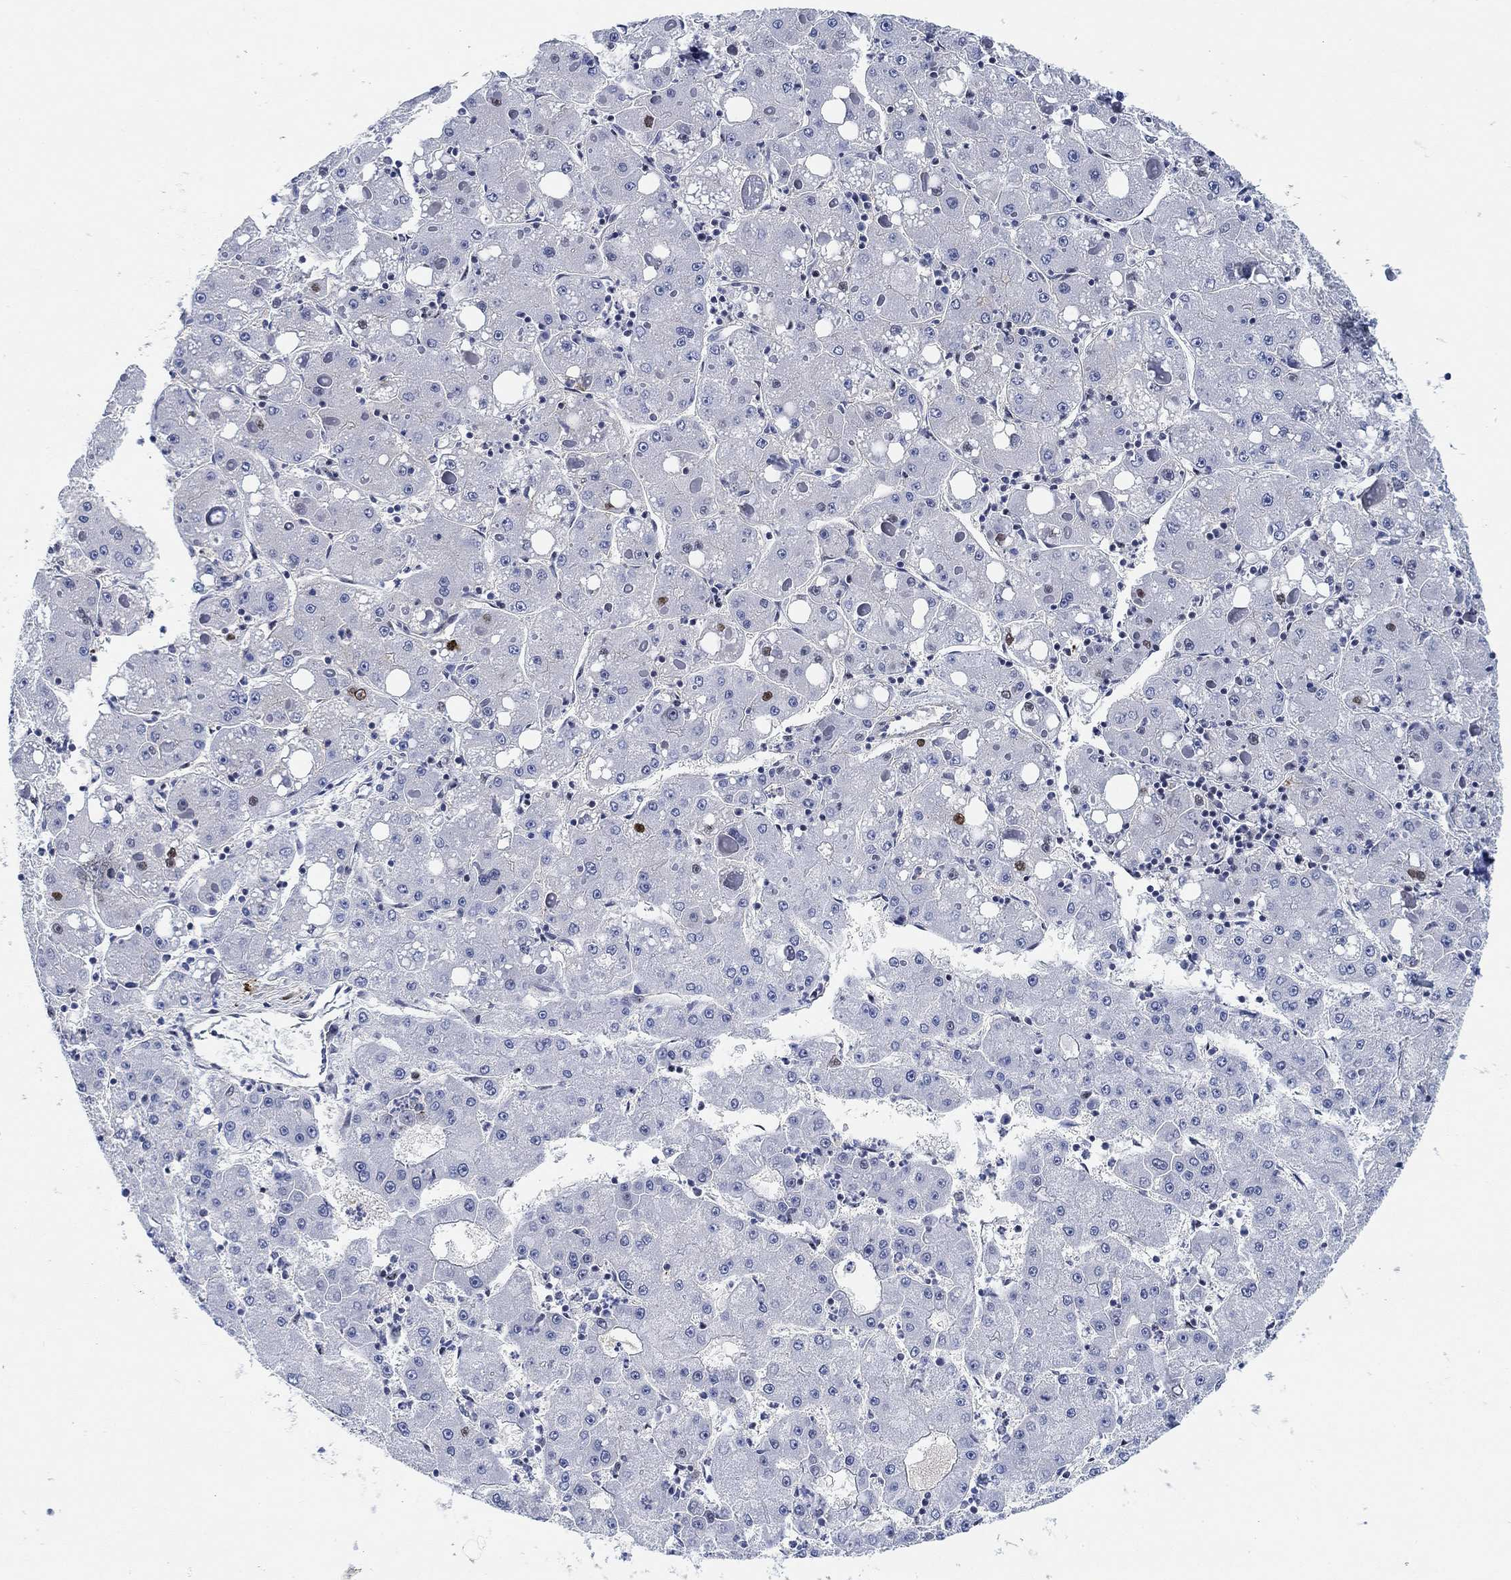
{"staining": {"intensity": "negative", "quantity": "none", "location": "none"}, "tissue": "liver cancer", "cell_type": "Tumor cells", "image_type": "cancer", "snomed": [{"axis": "morphology", "description": "Carcinoma, Hepatocellular, NOS"}, {"axis": "topography", "description": "Liver"}], "caption": "DAB (3,3'-diaminobenzidine) immunohistochemical staining of liver cancer (hepatocellular carcinoma) demonstrates no significant expression in tumor cells.", "gene": "PAX6", "patient": {"sex": "male", "age": 73}}